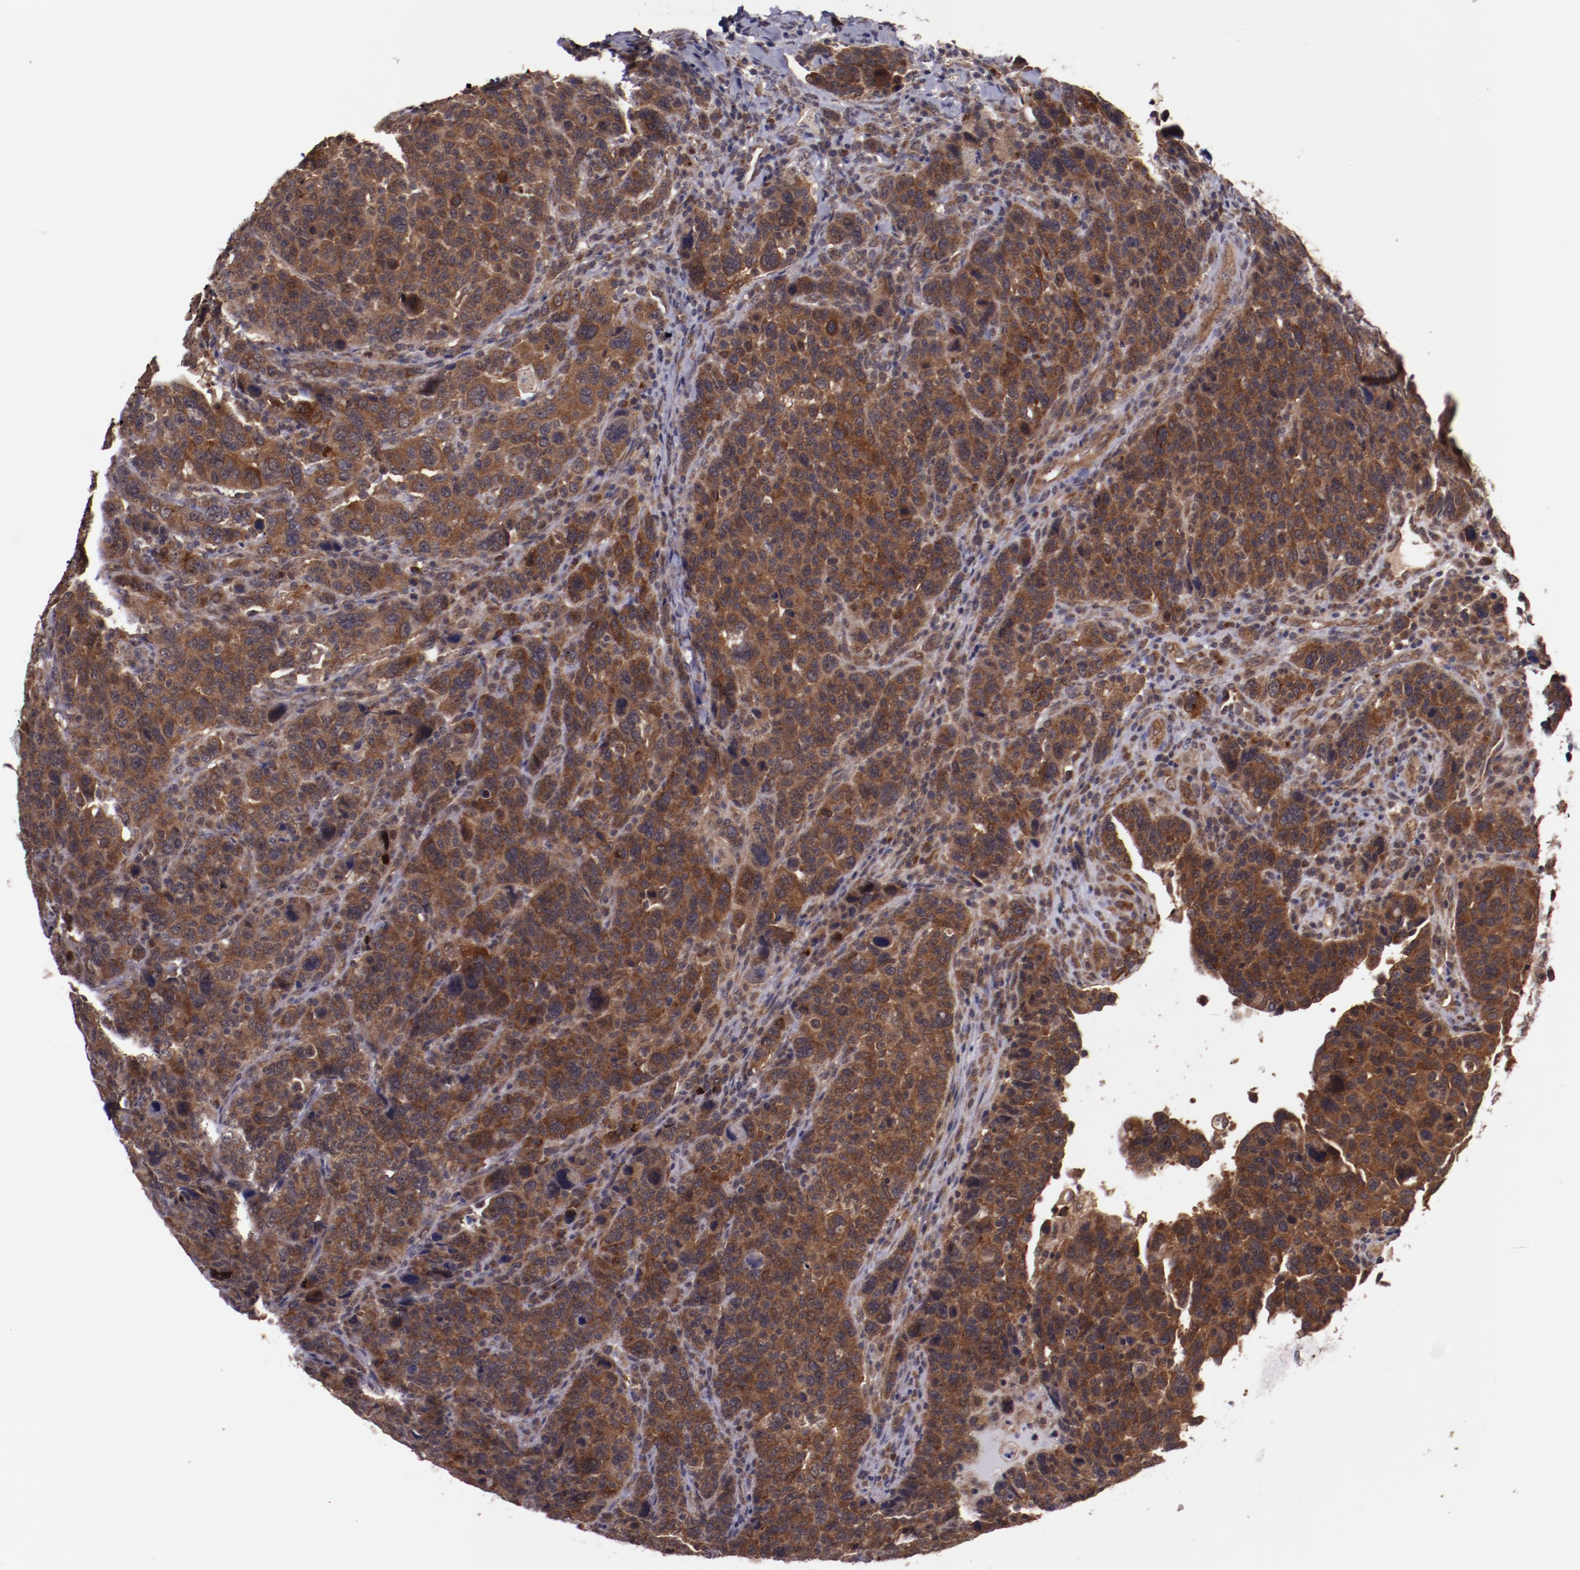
{"staining": {"intensity": "moderate", "quantity": ">75%", "location": "cytoplasmic/membranous"}, "tissue": "breast cancer", "cell_type": "Tumor cells", "image_type": "cancer", "snomed": [{"axis": "morphology", "description": "Duct carcinoma"}, {"axis": "topography", "description": "Breast"}], "caption": "Brown immunohistochemical staining in breast cancer reveals moderate cytoplasmic/membranous staining in approximately >75% of tumor cells.", "gene": "FTSJ1", "patient": {"sex": "female", "age": 37}}